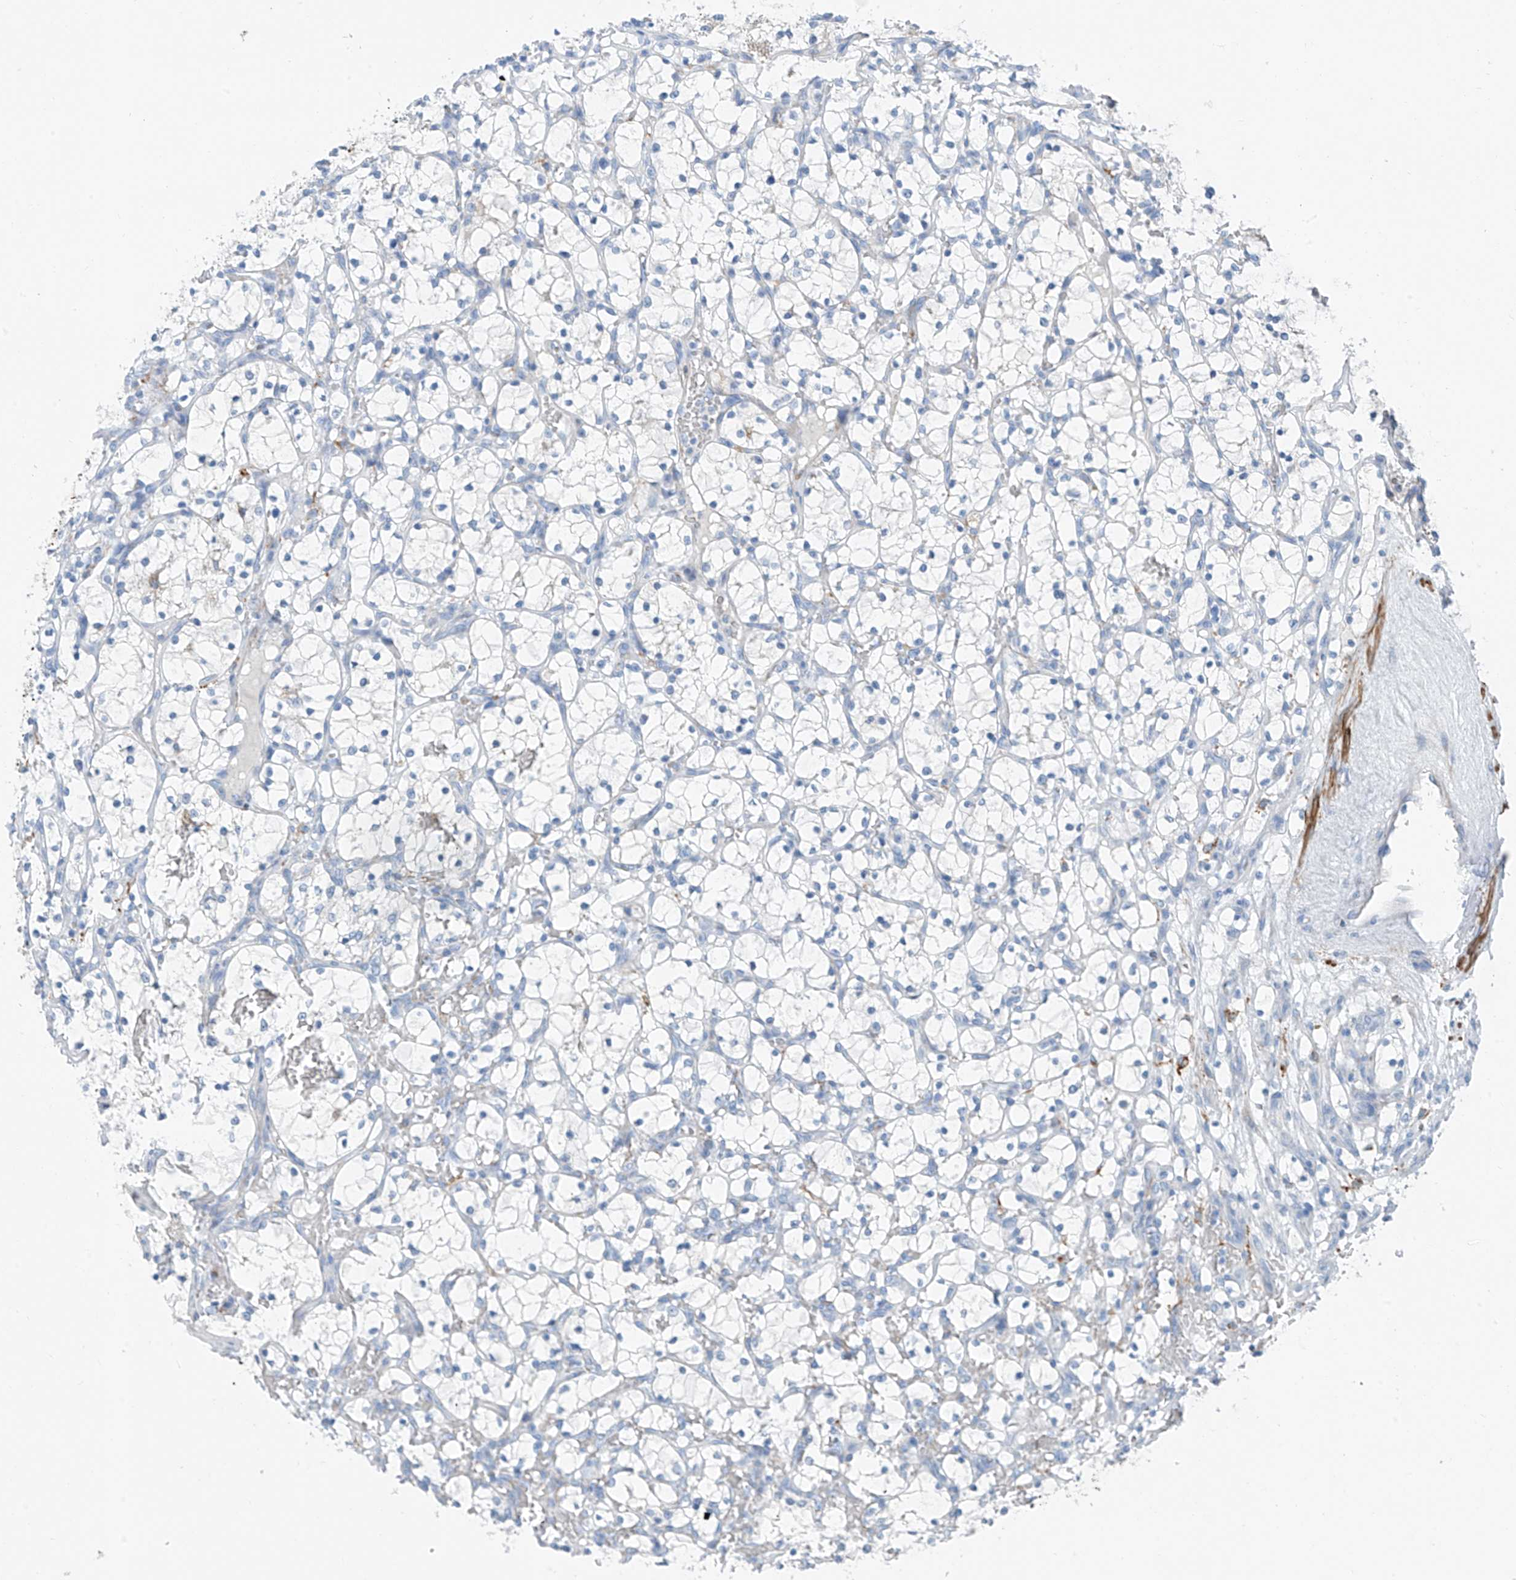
{"staining": {"intensity": "negative", "quantity": "none", "location": "none"}, "tissue": "renal cancer", "cell_type": "Tumor cells", "image_type": "cancer", "snomed": [{"axis": "morphology", "description": "Adenocarcinoma, NOS"}, {"axis": "topography", "description": "Kidney"}], "caption": "This is an immunohistochemistry micrograph of renal cancer (adenocarcinoma). There is no expression in tumor cells.", "gene": "GLMP", "patient": {"sex": "female", "age": 69}}